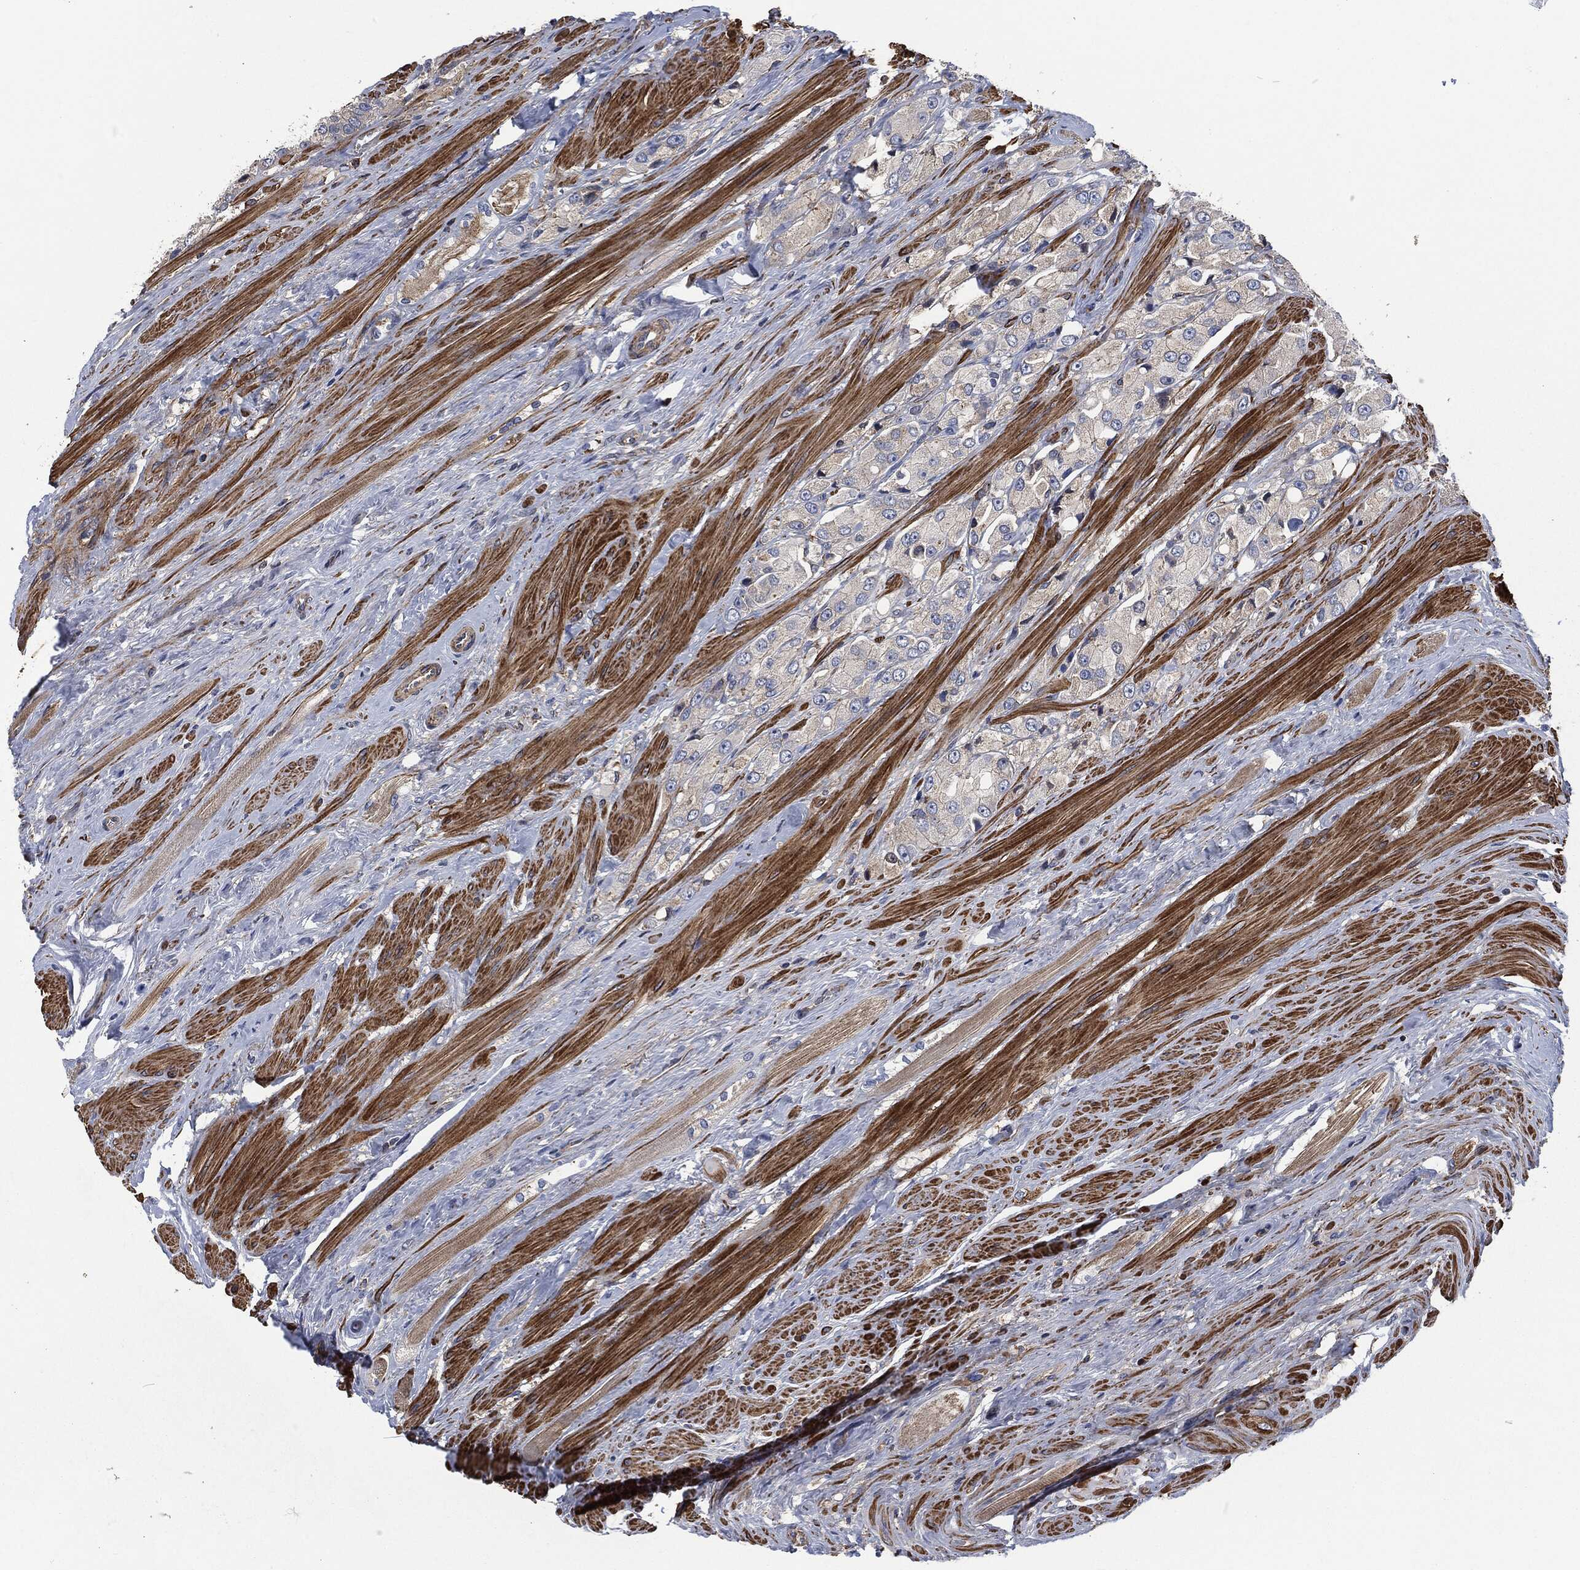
{"staining": {"intensity": "negative", "quantity": "none", "location": "none"}, "tissue": "prostate cancer", "cell_type": "Tumor cells", "image_type": "cancer", "snomed": [{"axis": "morphology", "description": "Adenocarcinoma, NOS"}, {"axis": "topography", "description": "Prostate and seminal vesicle, NOS"}, {"axis": "topography", "description": "Prostate"}], "caption": "This is an immunohistochemistry histopathology image of human prostate cancer. There is no expression in tumor cells.", "gene": "LGALS9", "patient": {"sex": "male", "age": 64}}